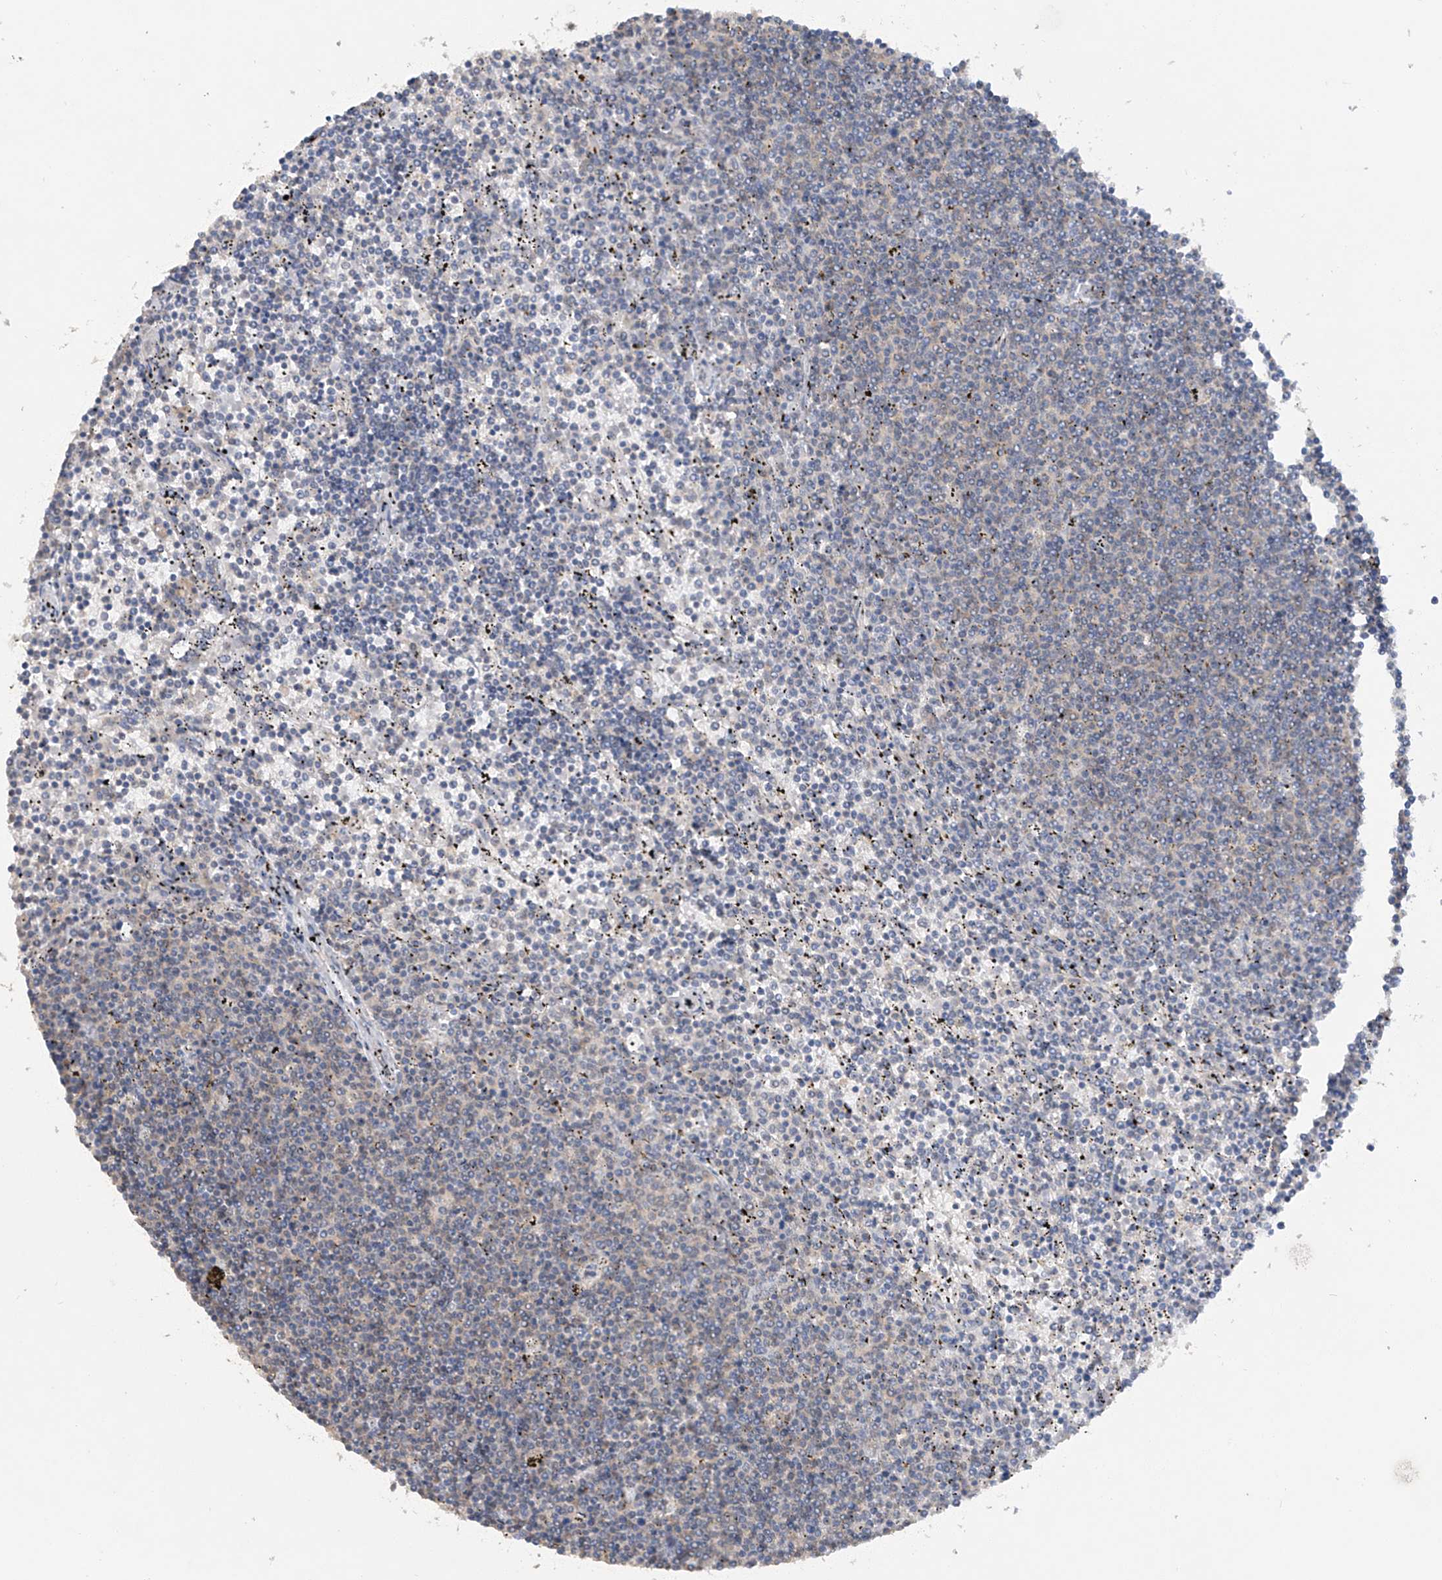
{"staining": {"intensity": "negative", "quantity": "none", "location": "none"}, "tissue": "lymphoma", "cell_type": "Tumor cells", "image_type": "cancer", "snomed": [{"axis": "morphology", "description": "Malignant lymphoma, non-Hodgkin's type, Low grade"}, {"axis": "topography", "description": "Spleen"}], "caption": "Tumor cells show no significant positivity in lymphoma.", "gene": "HAS3", "patient": {"sex": "female", "age": 50}}